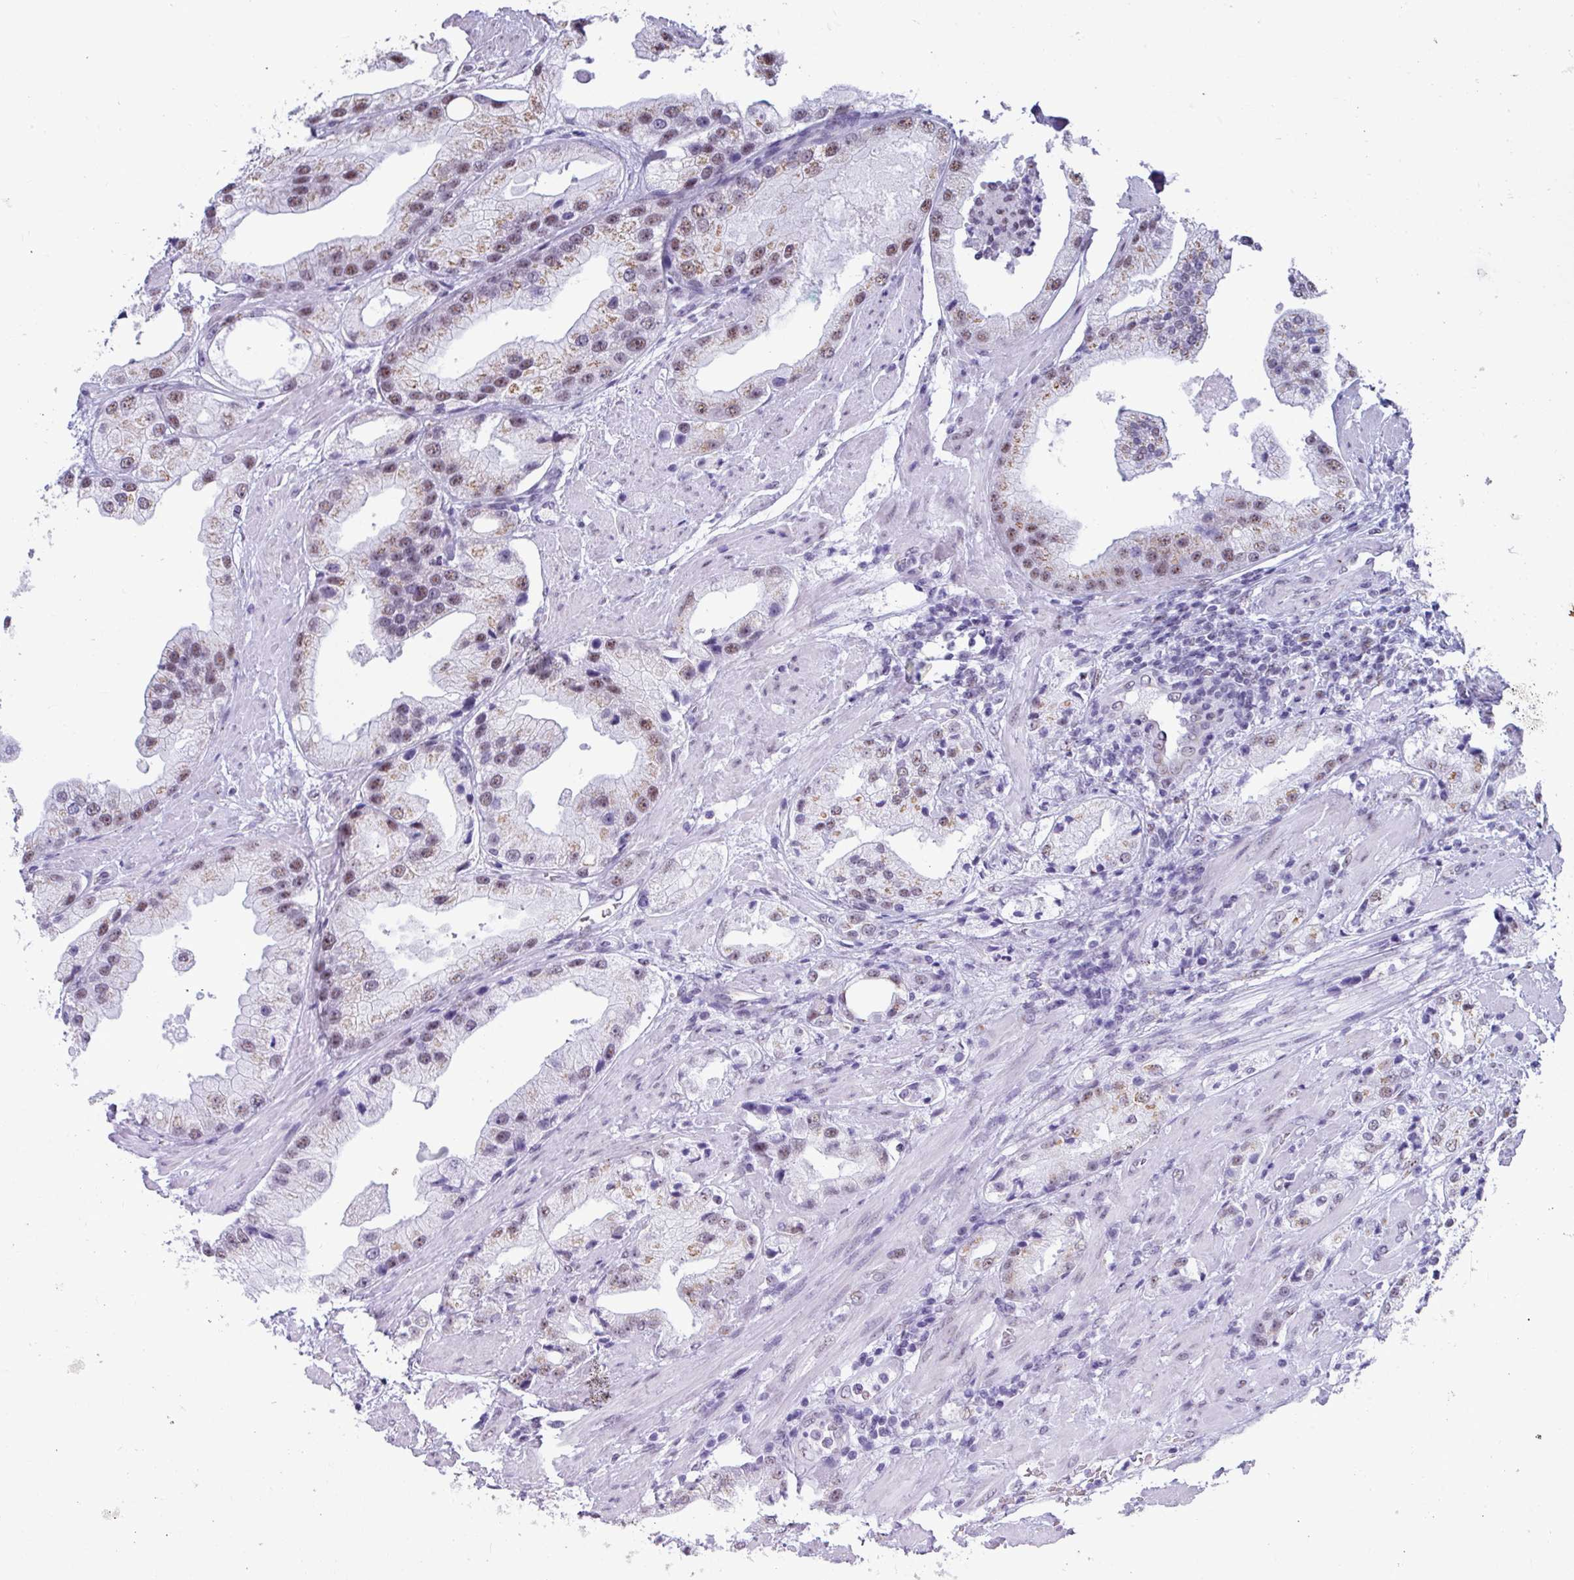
{"staining": {"intensity": "weak", "quantity": "25%-75%", "location": "cytoplasmic/membranous,nuclear"}, "tissue": "prostate cancer", "cell_type": "Tumor cells", "image_type": "cancer", "snomed": [{"axis": "morphology", "description": "Adenocarcinoma, Low grade"}, {"axis": "topography", "description": "Prostate"}], "caption": "Immunohistochemistry (IHC) (DAB (3,3'-diaminobenzidine)) staining of prostate adenocarcinoma (low-grade) exhibits weak cytoplasmic/membranous and nuclear protein positivity in approximately 25%-75% of tumor cells.", "gene": "PUF60", "patient": {"sex": "male", "age": 67}}